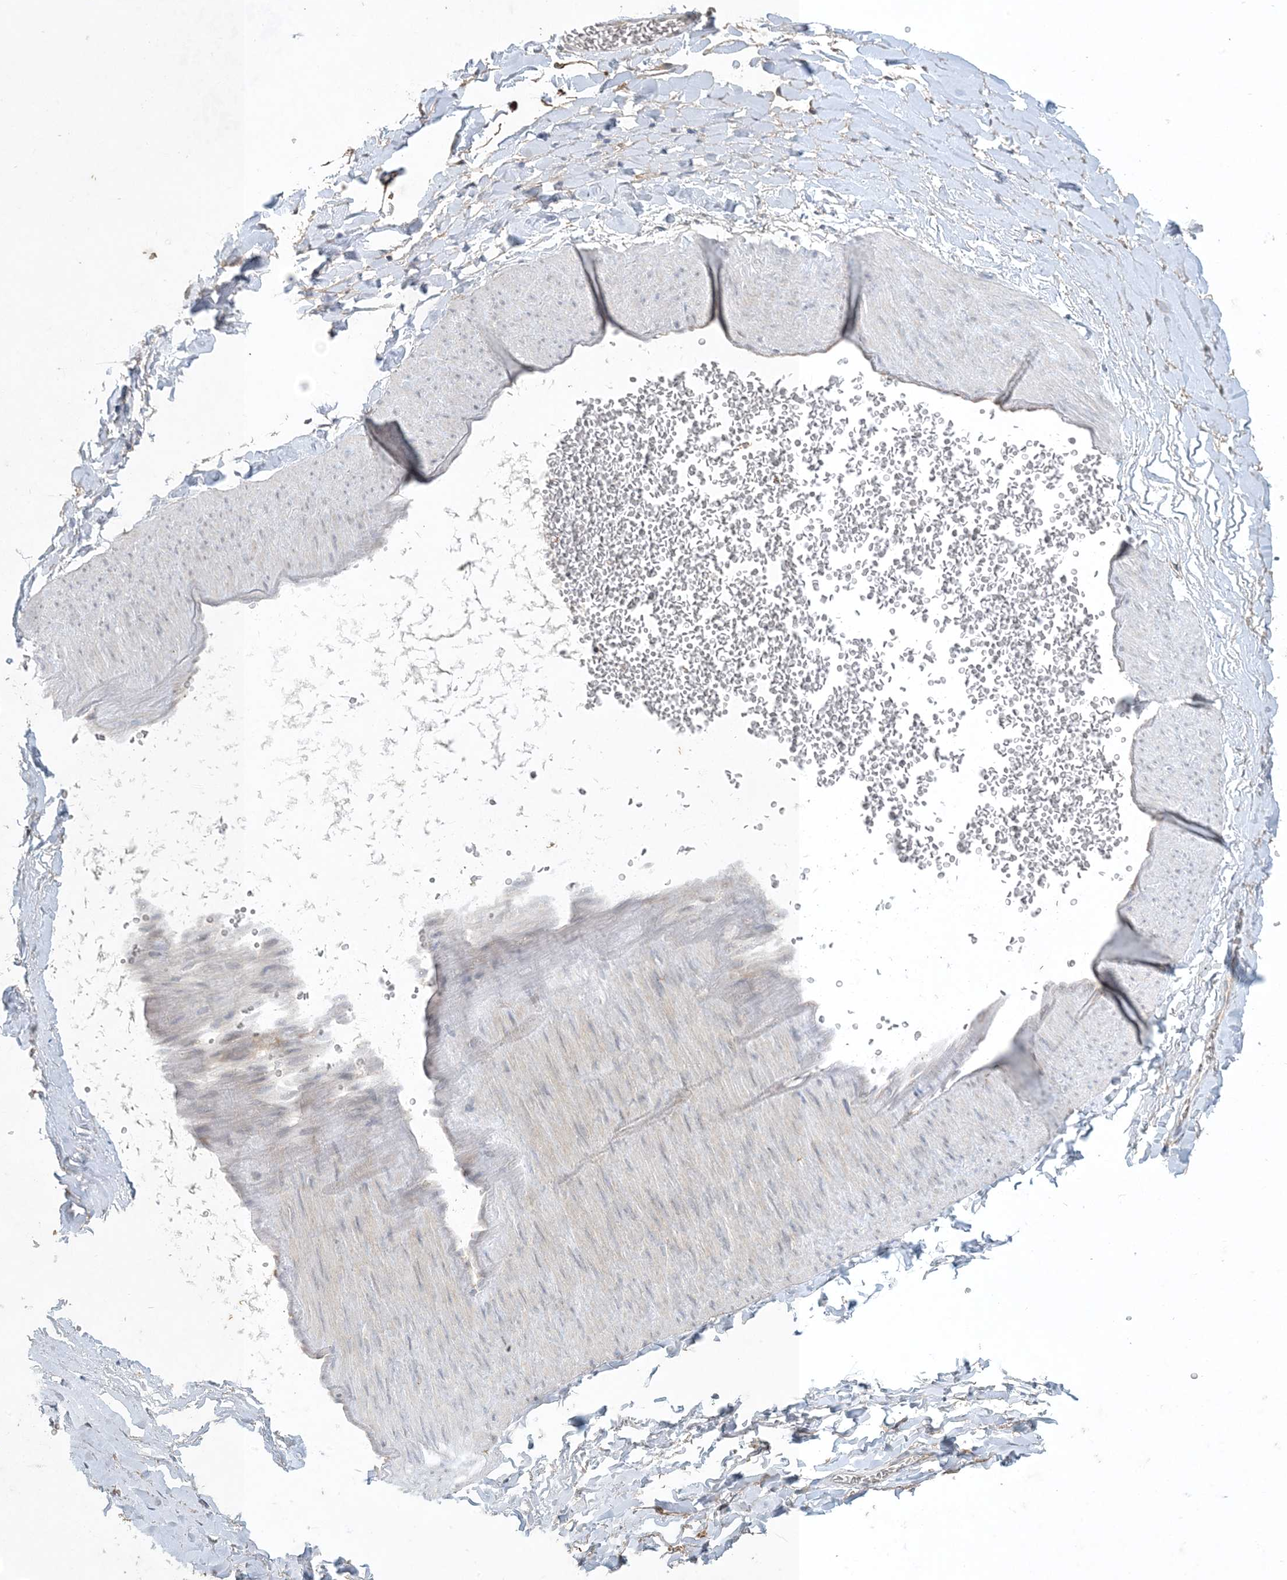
{"staining": {"intensity": "strong", "quantity": ">75%", "location": "cytoplasmic/membranous"}, "tissue": "adipose tissue", "cell_type": "Adipocytes", "image_type": "normal", "snomed": [{"axis": "morphology", "description": "Normal tissue, NOS"}, {"axis": "topography", "description": "Gallbladder"}, {"axis": "topography", "description": "Peripheral nerve tissue"}], "caption": "This histopathology image exhibits IHC staining of normal human adipose tissue, with high strong cytoplasmic/membranous staining in about >75% of adipocytes.", "gene": "CDS1", "patient": {"sex": "male", "age": 38}}